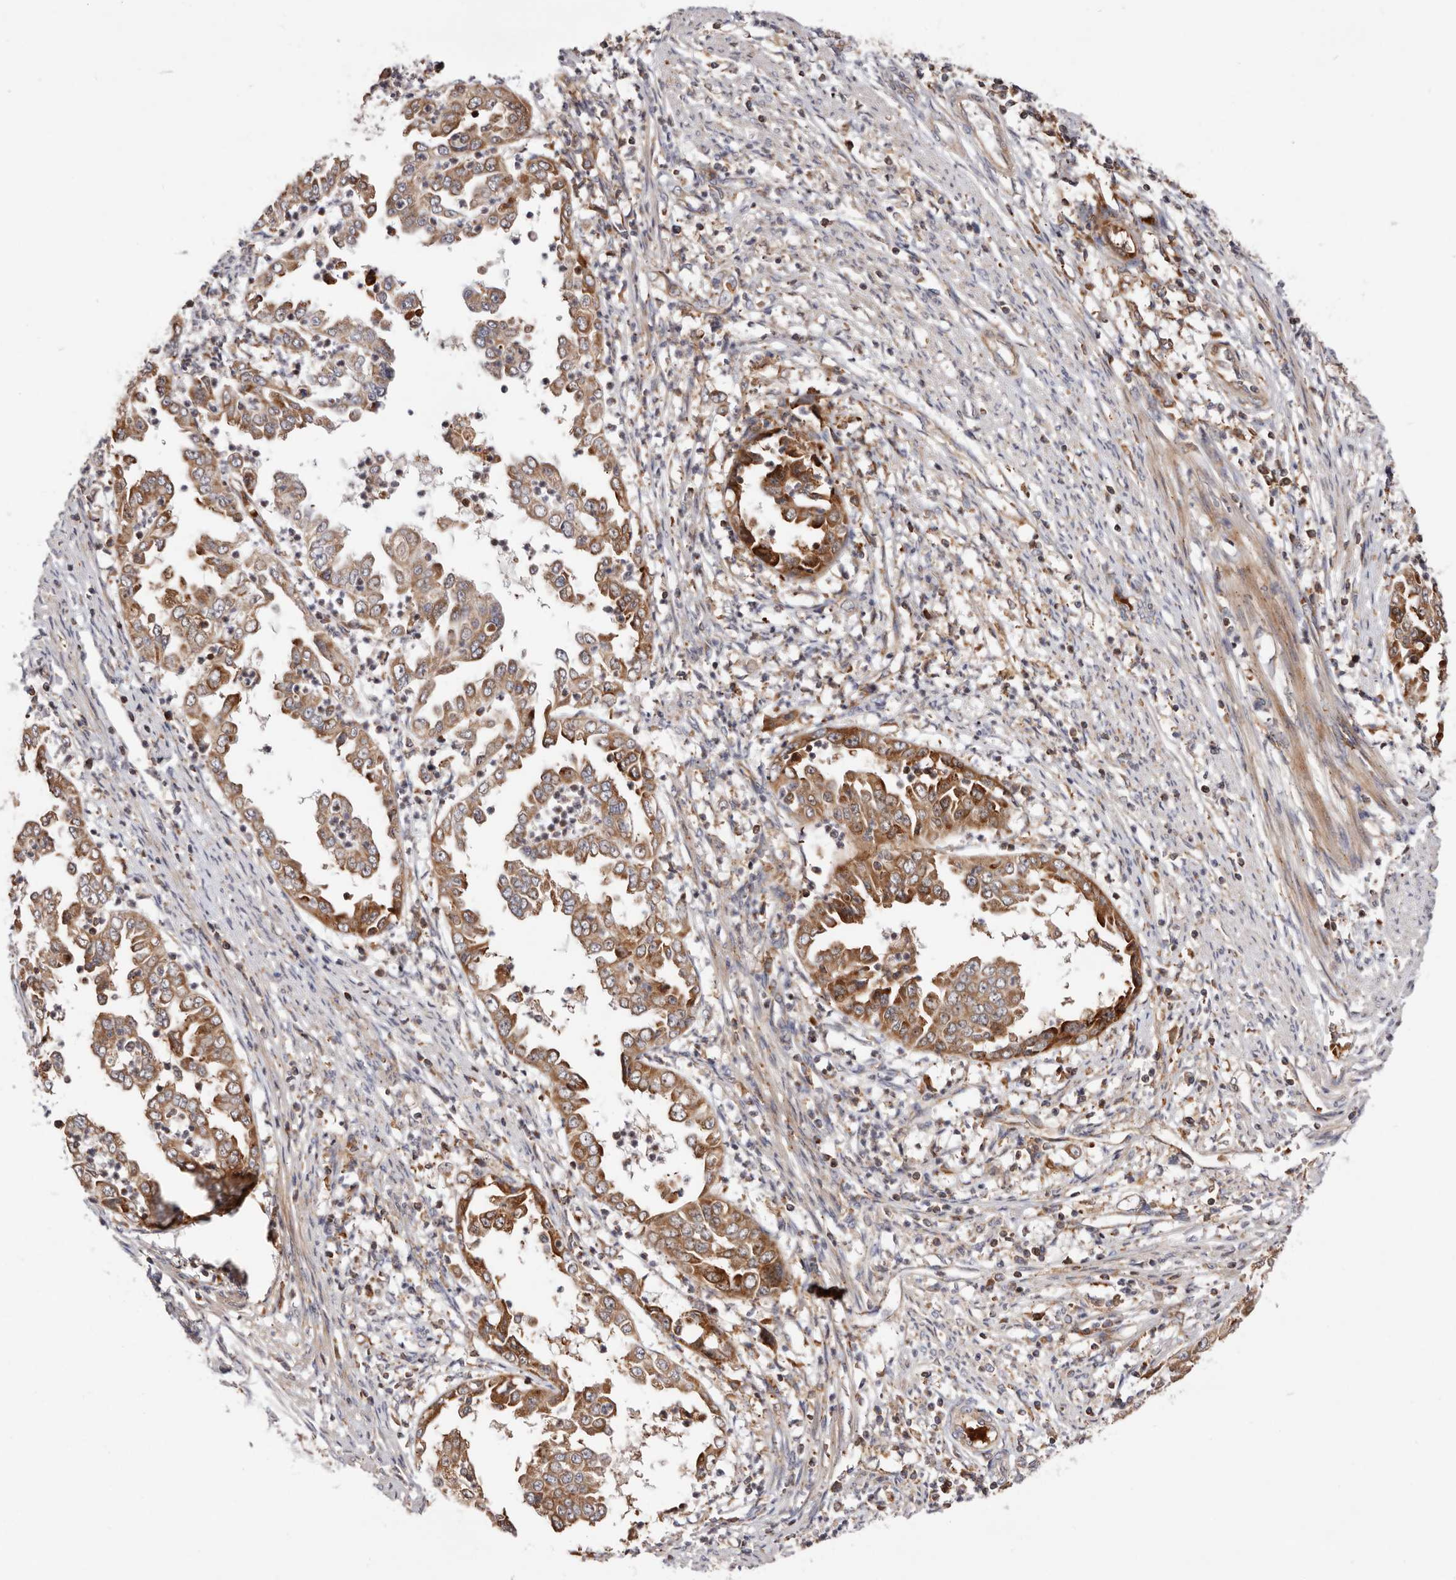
{"staining": {"intensity": "moderate", "quantity": ">75%", "location": "cytoplasmic/membranous"}, "tissue": "endometrial cancer", "cell_type": "Tumor cells", "image_type": "cancer", "snomed": [{"axis": "morphology", "description": "Adenocarcinoma, NOS"}, {"axis": "topography", "description": "Endometrium"}], "caption": "Approximately >75% of tumor cells in human endometrial cancer (adenocarcinoma) reveal moderate cytoplasmic/membranous protein expression as visualized by brown immunohistochemical staining.", "gene": "RNF213", "patient": {"sex": "female", "age": 85}}